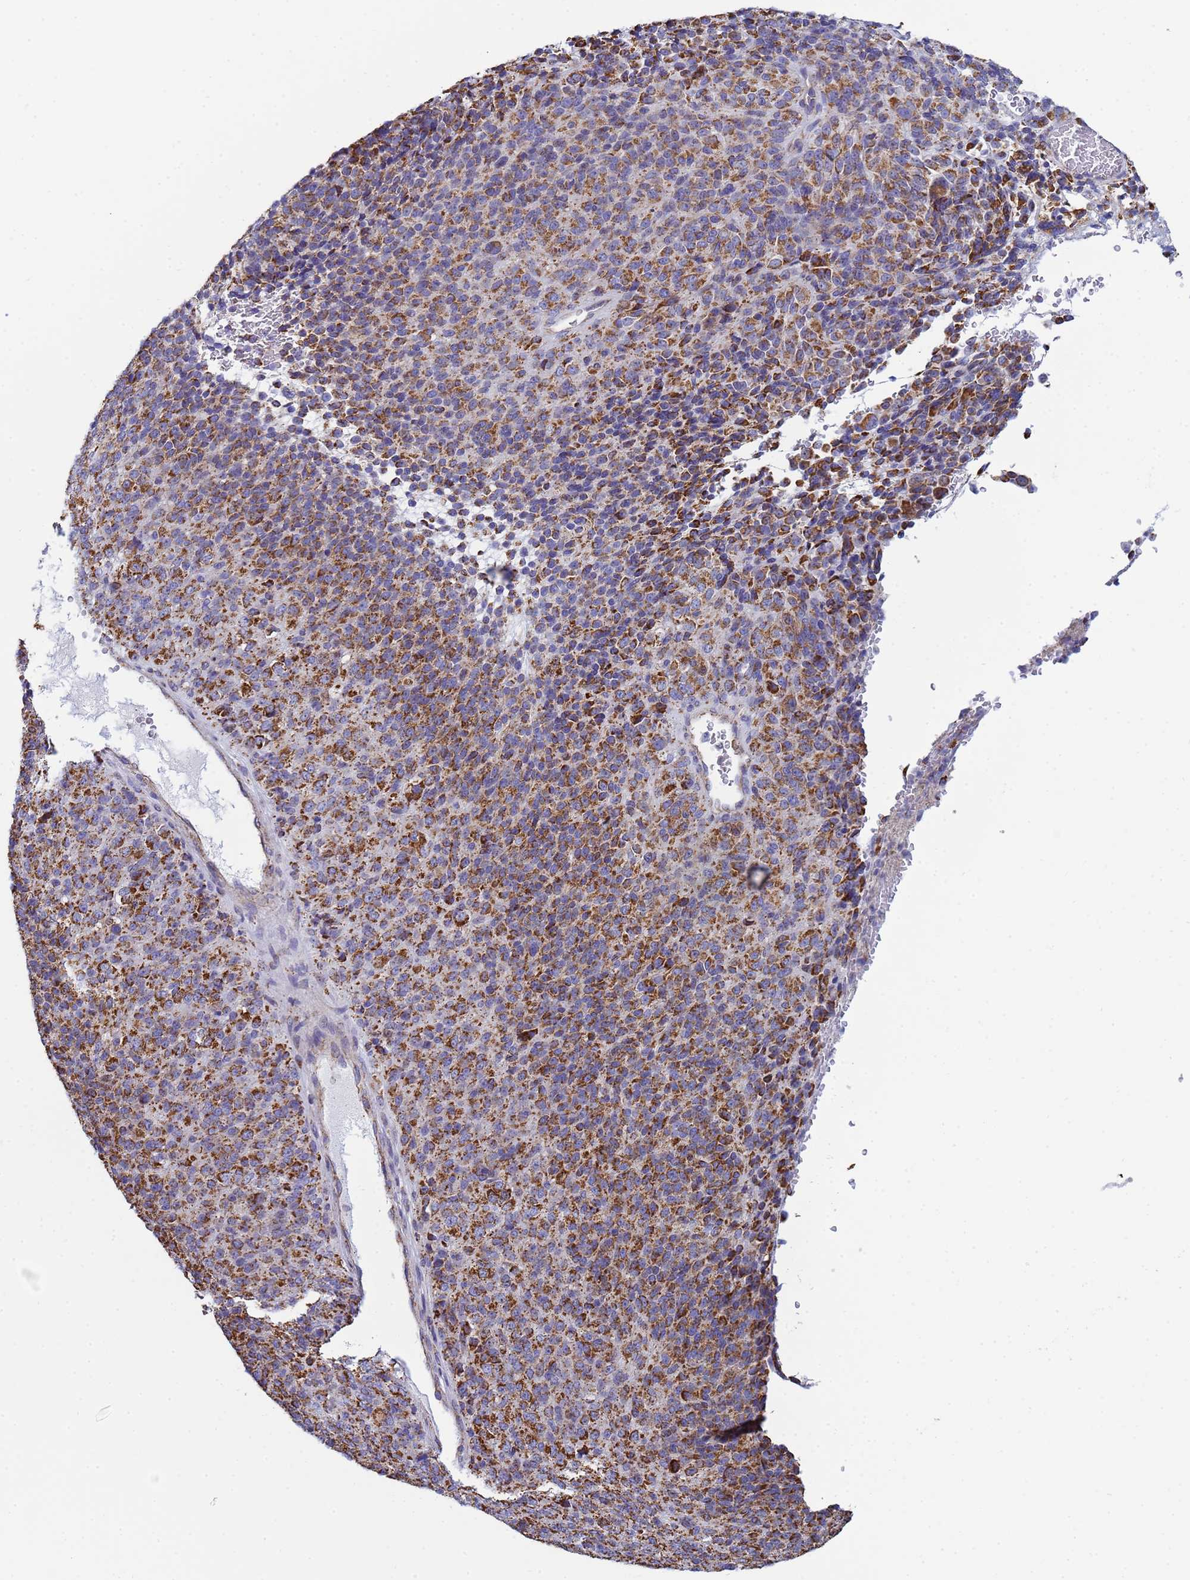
{"staining": {"intensity": "strong", "quantity": ">75%", "location": "cytoplasmic/membranous"}, "tissue": "melanoma", "cell_type": "Tumor cells", "image_type": "cancer", "snomed": [{"axis": "morphology", "description": "Malignant melanoma, Metastatic site"}, {"axis": "topography", "description": "Brain"}], "caption": "Melanoma tissue displays strong cytoplasmic/membranous staining in approximately >75% of tumor cells, visualized by immunohistochemistry.", "gene": "COQ4", "patient": {"sex": "female", "age": 56}}